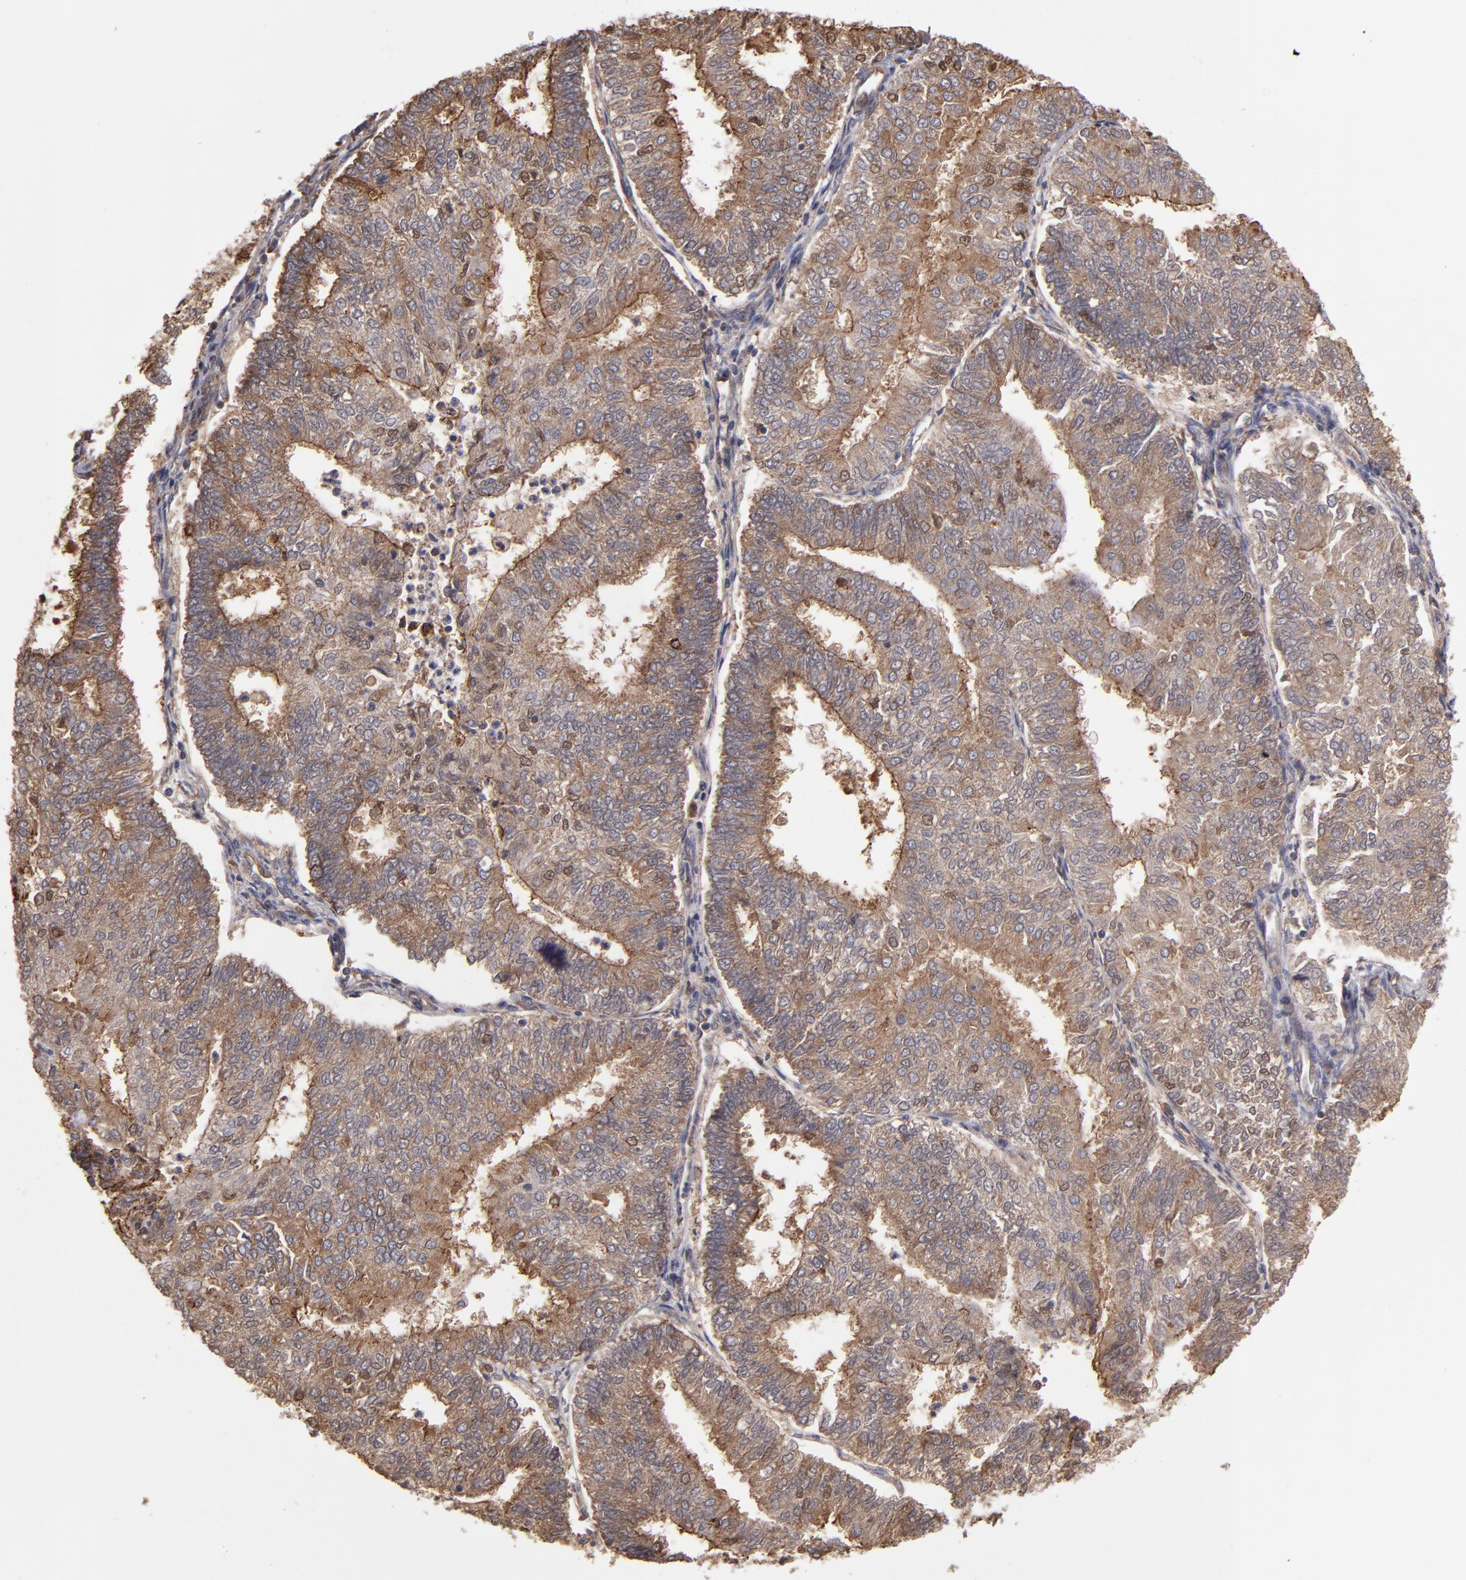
{"staining": {"intensity": "moderate", "quantity": ">75%", "location": "cytoplasmic/membranous"}, "tissue": "endometrial cancer", "cell_type": "Tumor cells", "image_type": "cancer", "snomed": [{"axis": "morphology", "description": "Adenocarcinoma, NOS"}, {"axis": "topography", "description": "Endometrium"}], "caption": "Endometrial cancer was stained to show a protein in brown. There is medium levels of moderate cytoplasmic/membranous positivity in approximately >75% of tumor cells.", "gene": "RPS6KA6", "patient": {"sex": "female", "age": 59}}